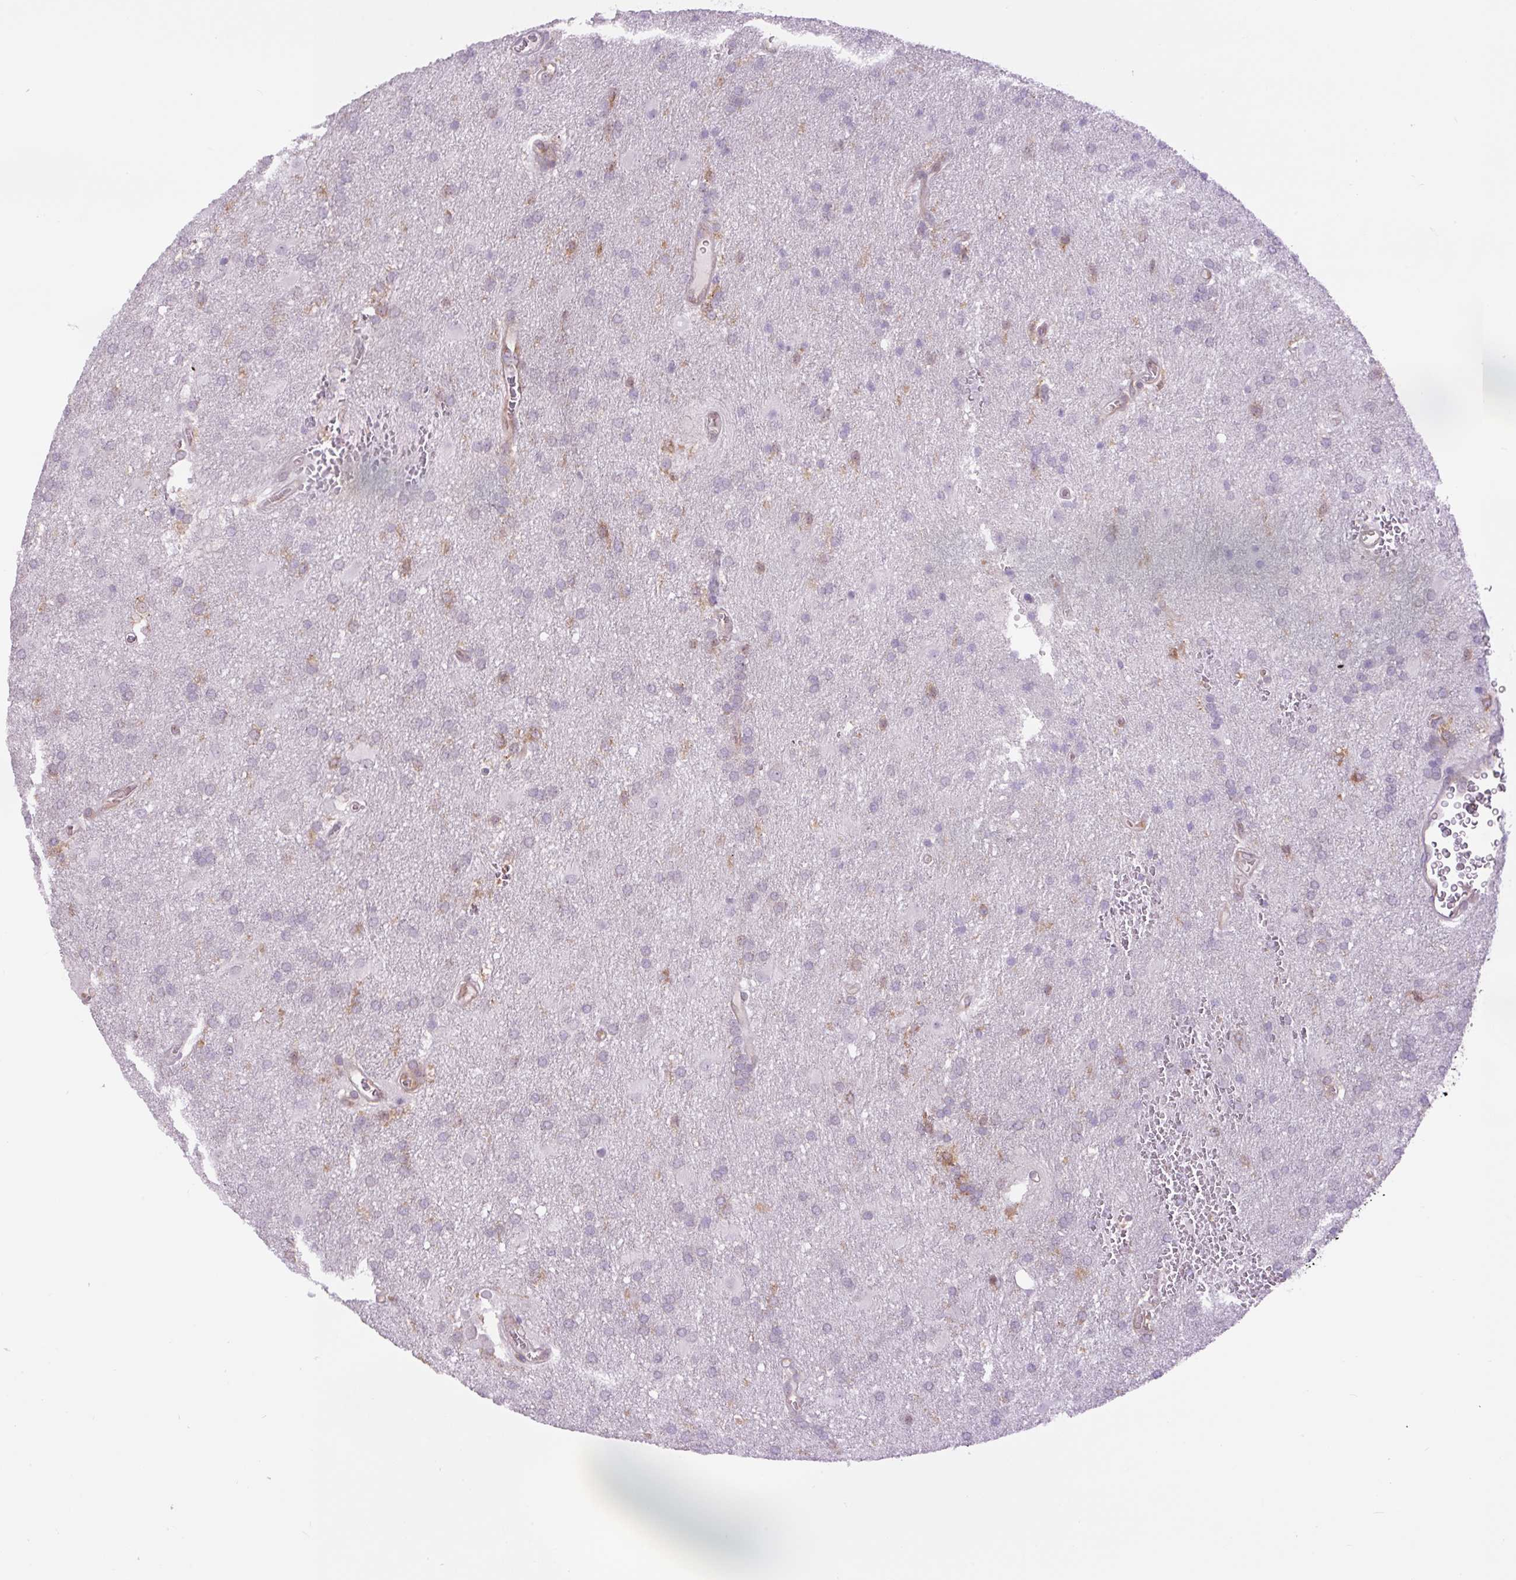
{"staining": {"intensity": "weak", "quantity": "<25%", "location": "cytoplasmic/membranous"}, "tissue": "glioma", "cell_type": "Tumor cells", "image_type": "cancer", "snomed": [{"axis": "morphology", "description": "Glioma, malignant, Low grade"}, {"axis": "topography", "description": "Brain"}], "caption": "Immunohistochemistry histopathology image of human glioma stained for a protein (brown), which shows no staining in tumor cells.", "gene": "MINK1", "patient": {"sex": "male", "age": 66}}